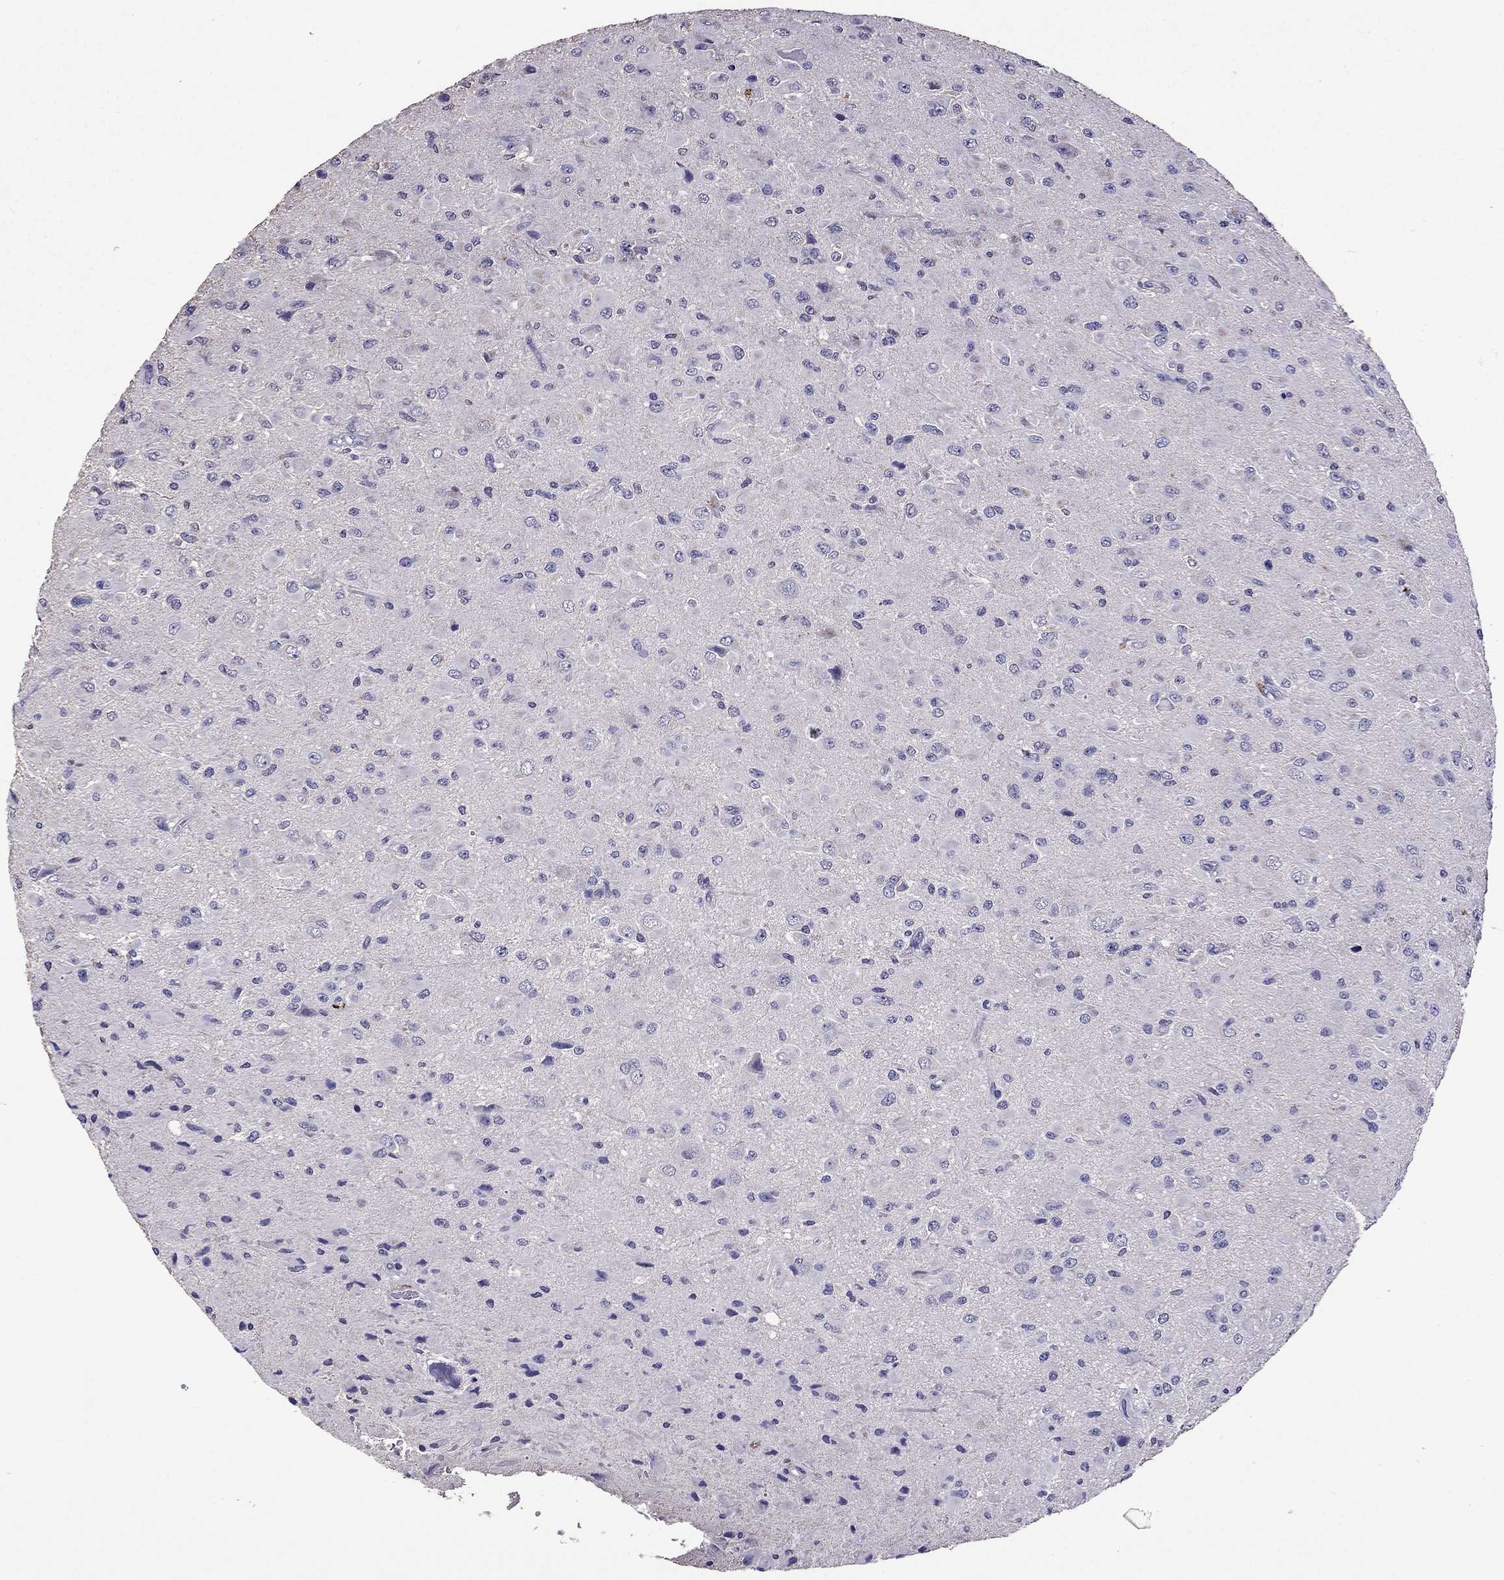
{"staining": {"intensity": "negative", "quantity": "none", "location": "none"}, "tissue": "glioma", "cell_type": "Tumor cells", "image_type": "cancer", "snomed": [{"axis": "morphology", "description": "Glioma, malignant, High grade"}, {"axis": "topography", "description": "Cerebral cortex"}], "caption": "Tumor cells show no significant positivity in glioma.", "gene": "NKX3-1", "patient": {"sex": "male", "age": 35}}